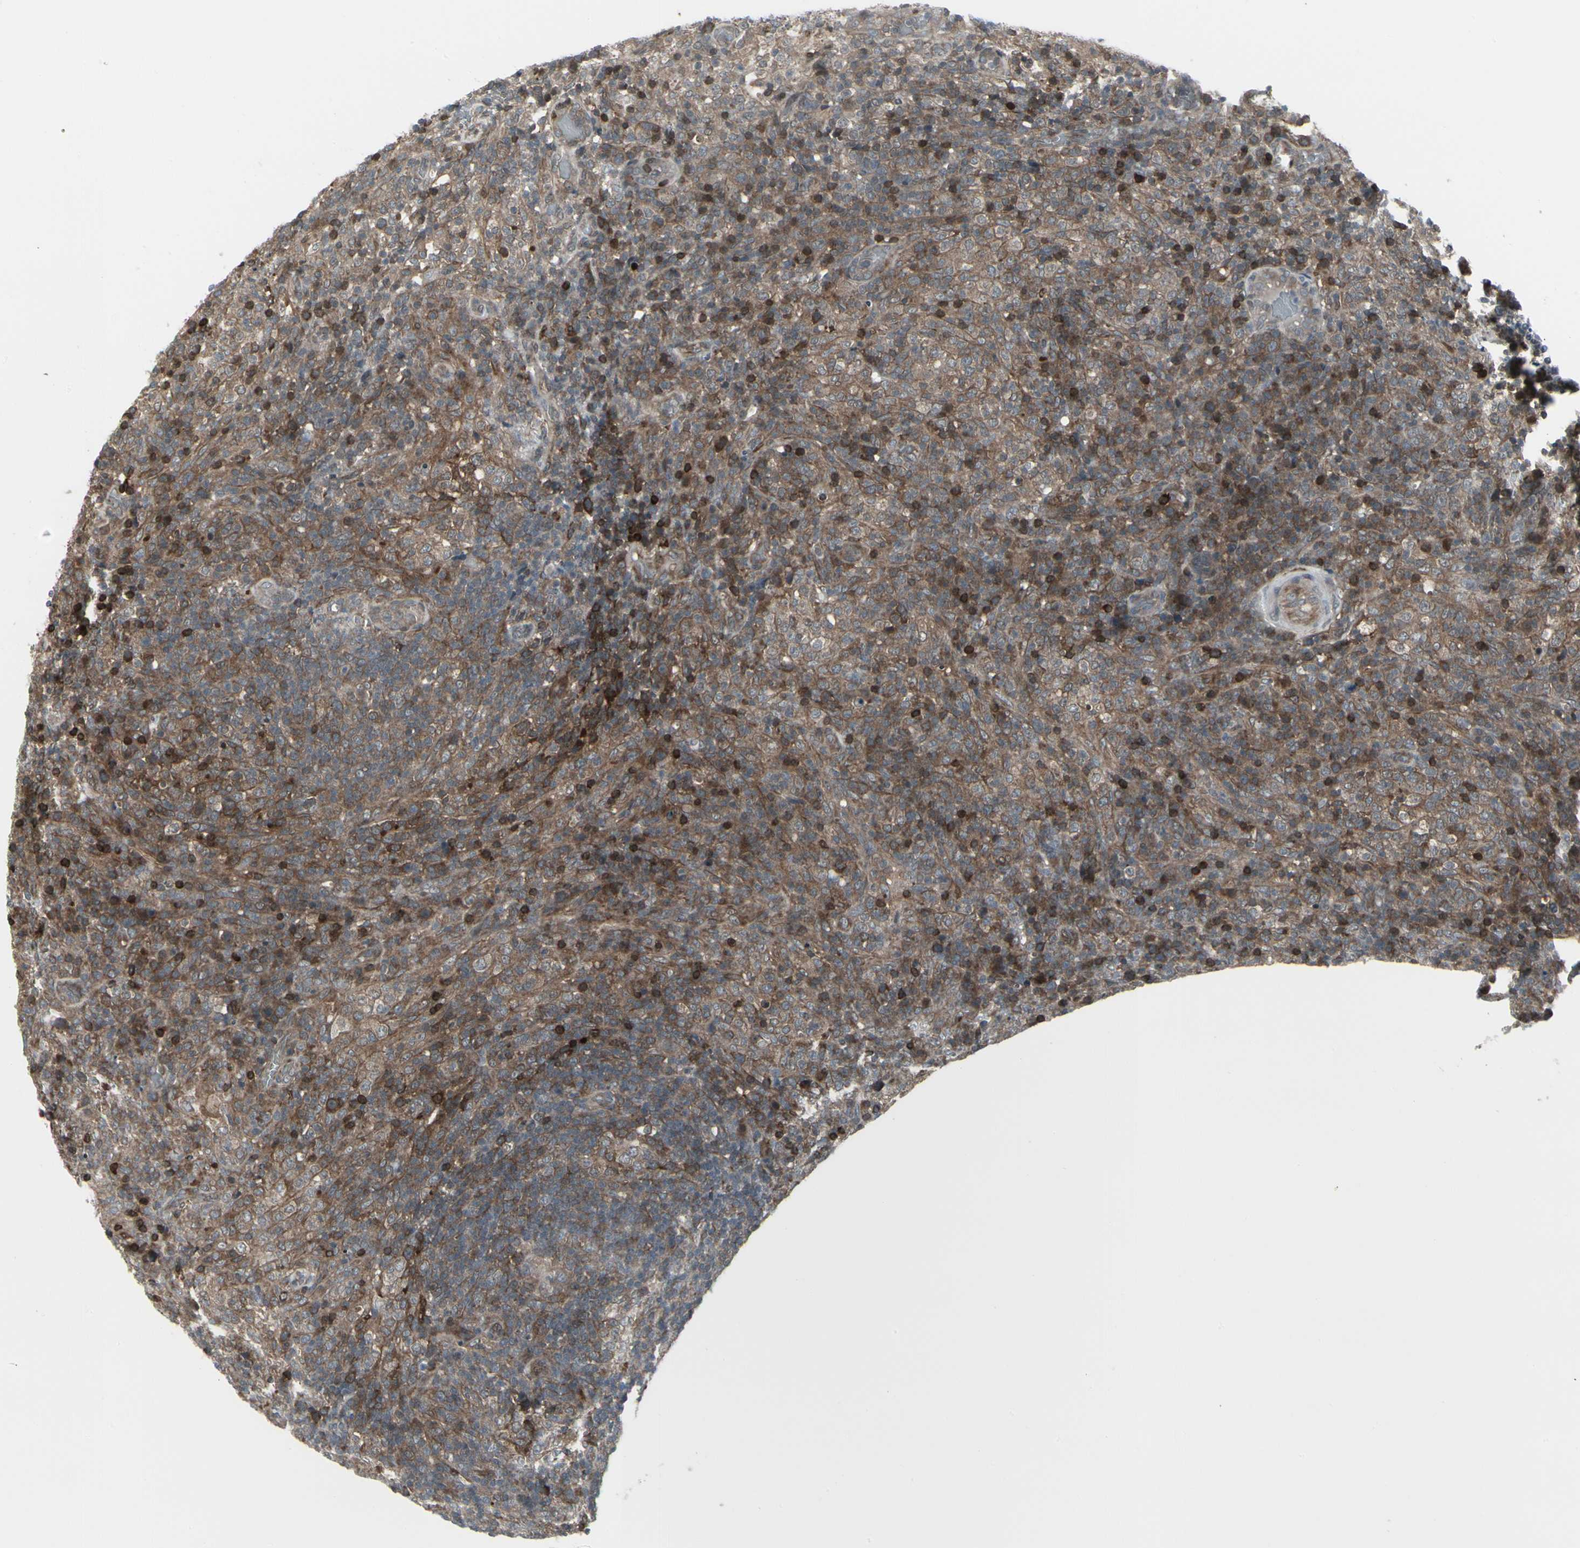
{"staining": {"intensity": "strong", "quantity": ">75%", "location": "cytoplasmic/membranous"}, "tissue": "lymphoma", "cell_type": "Tumor cells", "image_type": "cancer", "snomed": [{"axis": "morphology", "description": "Malignant lymphoma, non-Hodgkin's type, High grade"}, {"axis": "topography", "description": "Lymph node"}], "caption": "Protein expression analysis of lymphoma exhibits strong cytoplasmic/membranous positivity in approximately >75% of tumor cells.", "gene": "IGFBP6", "patient": {"sex": "female", "age": 76}}